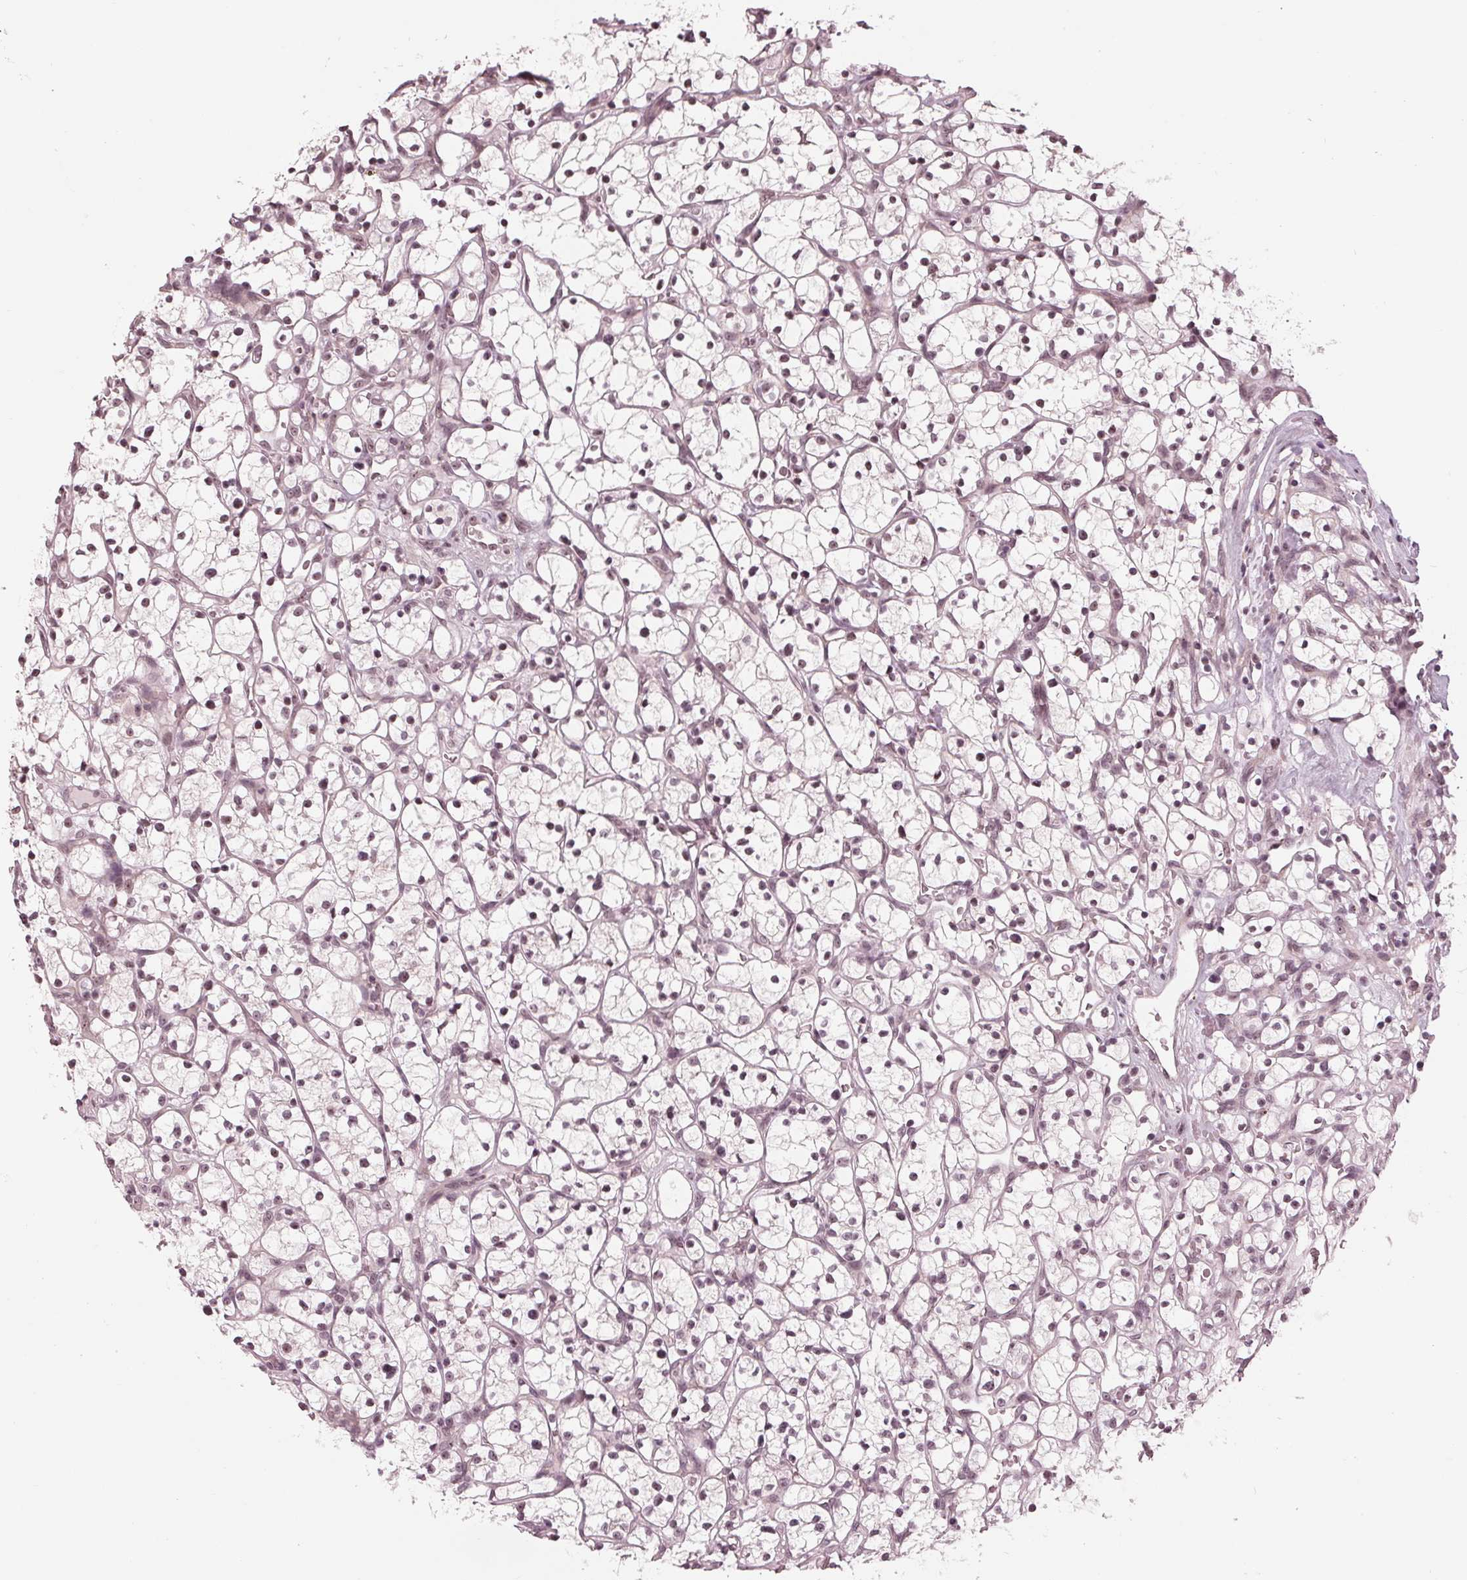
{"staining": {"intensity": "weak", "quantity": ">75%", "location": "nuclear"}, "tissue": "renal cancer", "cell_type": "Tumor cells", "image_type": "cancer", "snomed": [{"axis": "morphology", "description": "Adenocarcinoma, NOS"}, {"axis": "topography", "description": "Kidney"}], "caption": "Weak nuclear protein positivity is seen in approximately >75% of tumor cells in renal cancer (adenocarcinoma).", "gene": "SLX4", "patient": {"sex": "female", "age": 64}}